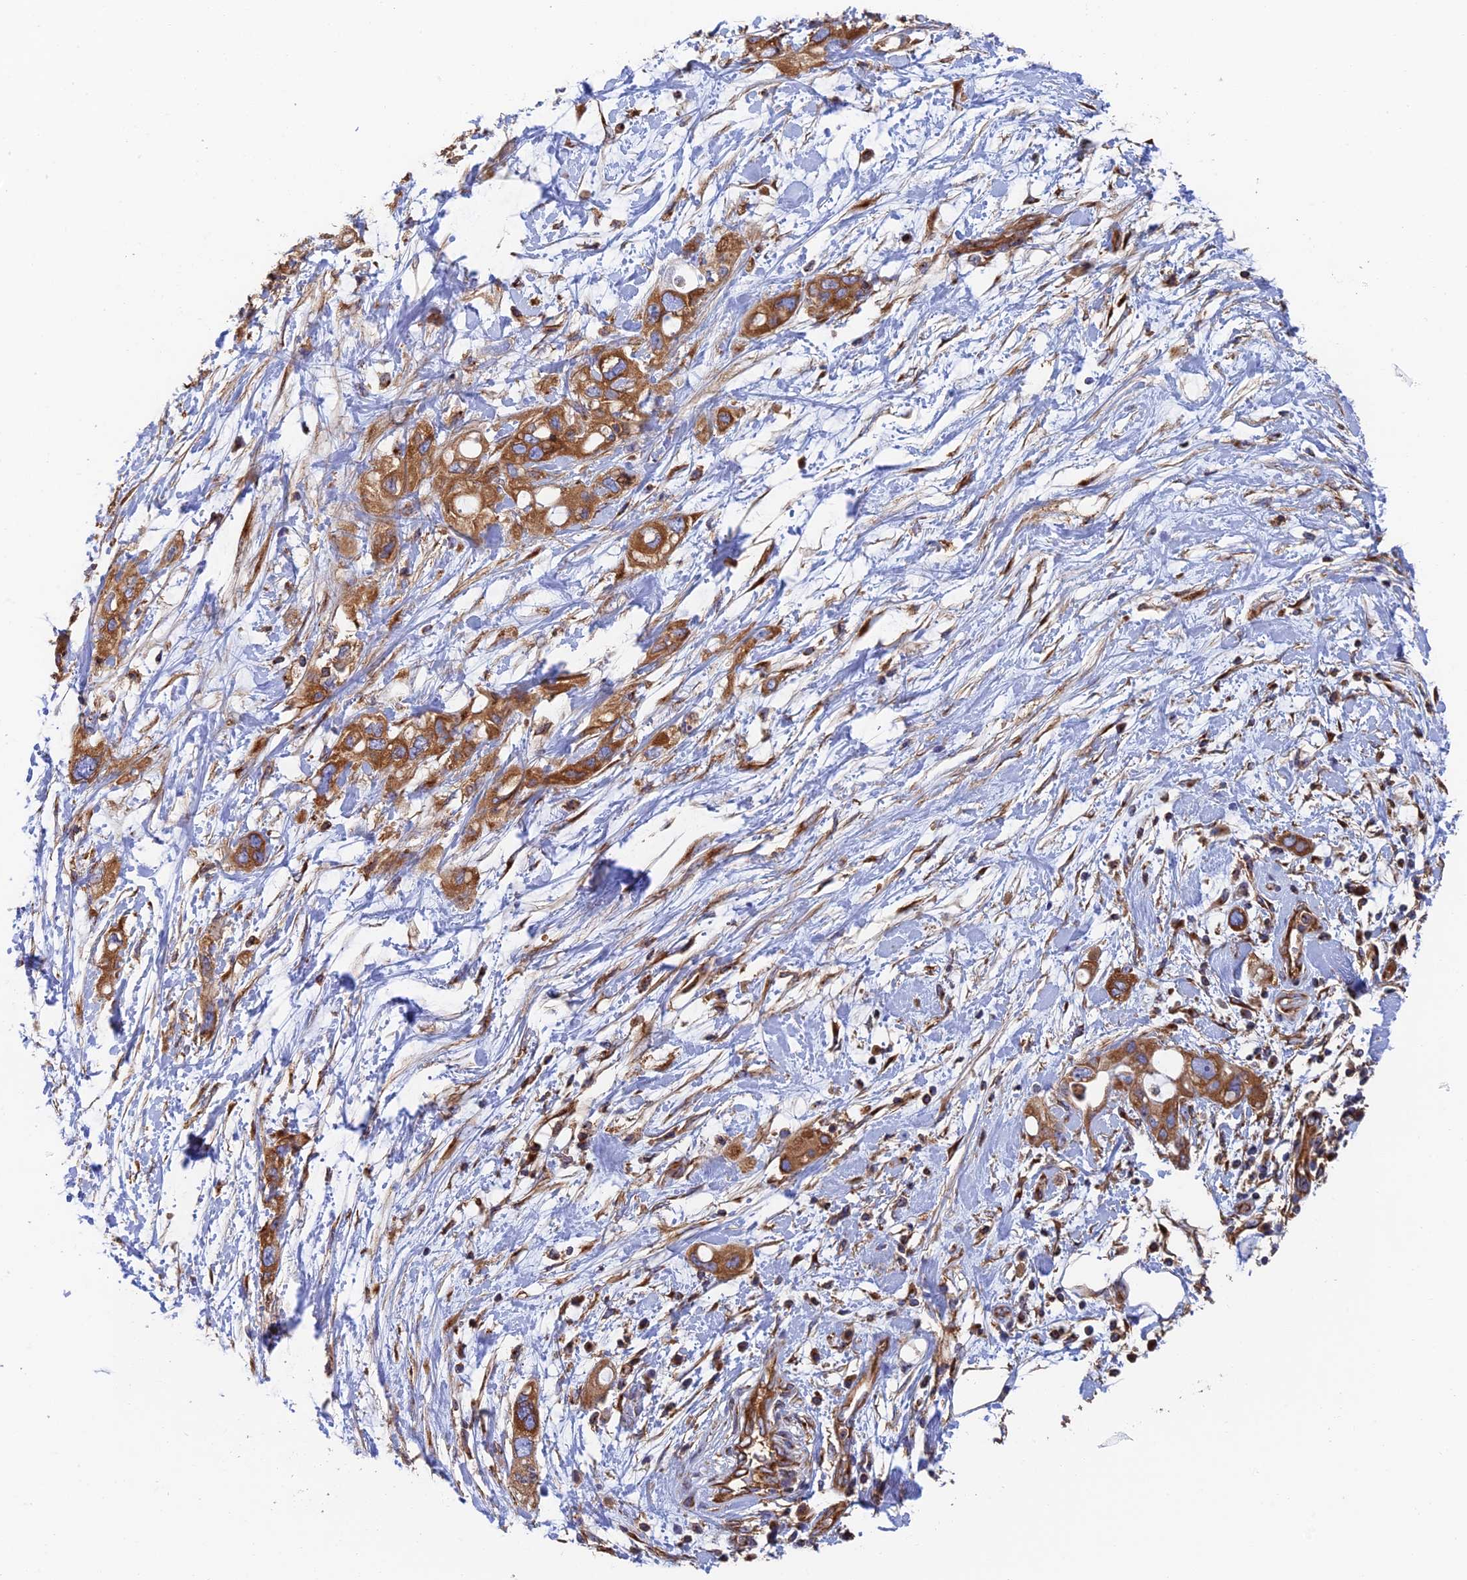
{"staining": {"intensity": "moderate", "quantity": ">75%", "location": "cytoplasmic/membranous"}, "tissue": "pancreatic cancer", "cell_type": "Tumor cells", "image_type": "cancer", "snomed": [{"axis": "morphology", "description": "Inflammation, NOS"}, {"axis": "morphology", "description": "Adenocarcinoma, NOS"}, {"axis": "topography", "description": "Pancreas"}], "caption": "An image showing moderate cytoplasmic/membranous staining in approximately >75% of tumor cells in pancreatic cancer (adenocarcinoma), as visualized by brown immunohistochemical staining.", "gene": "DCTN2", "patient": {"sex": "female", "age": 56}}